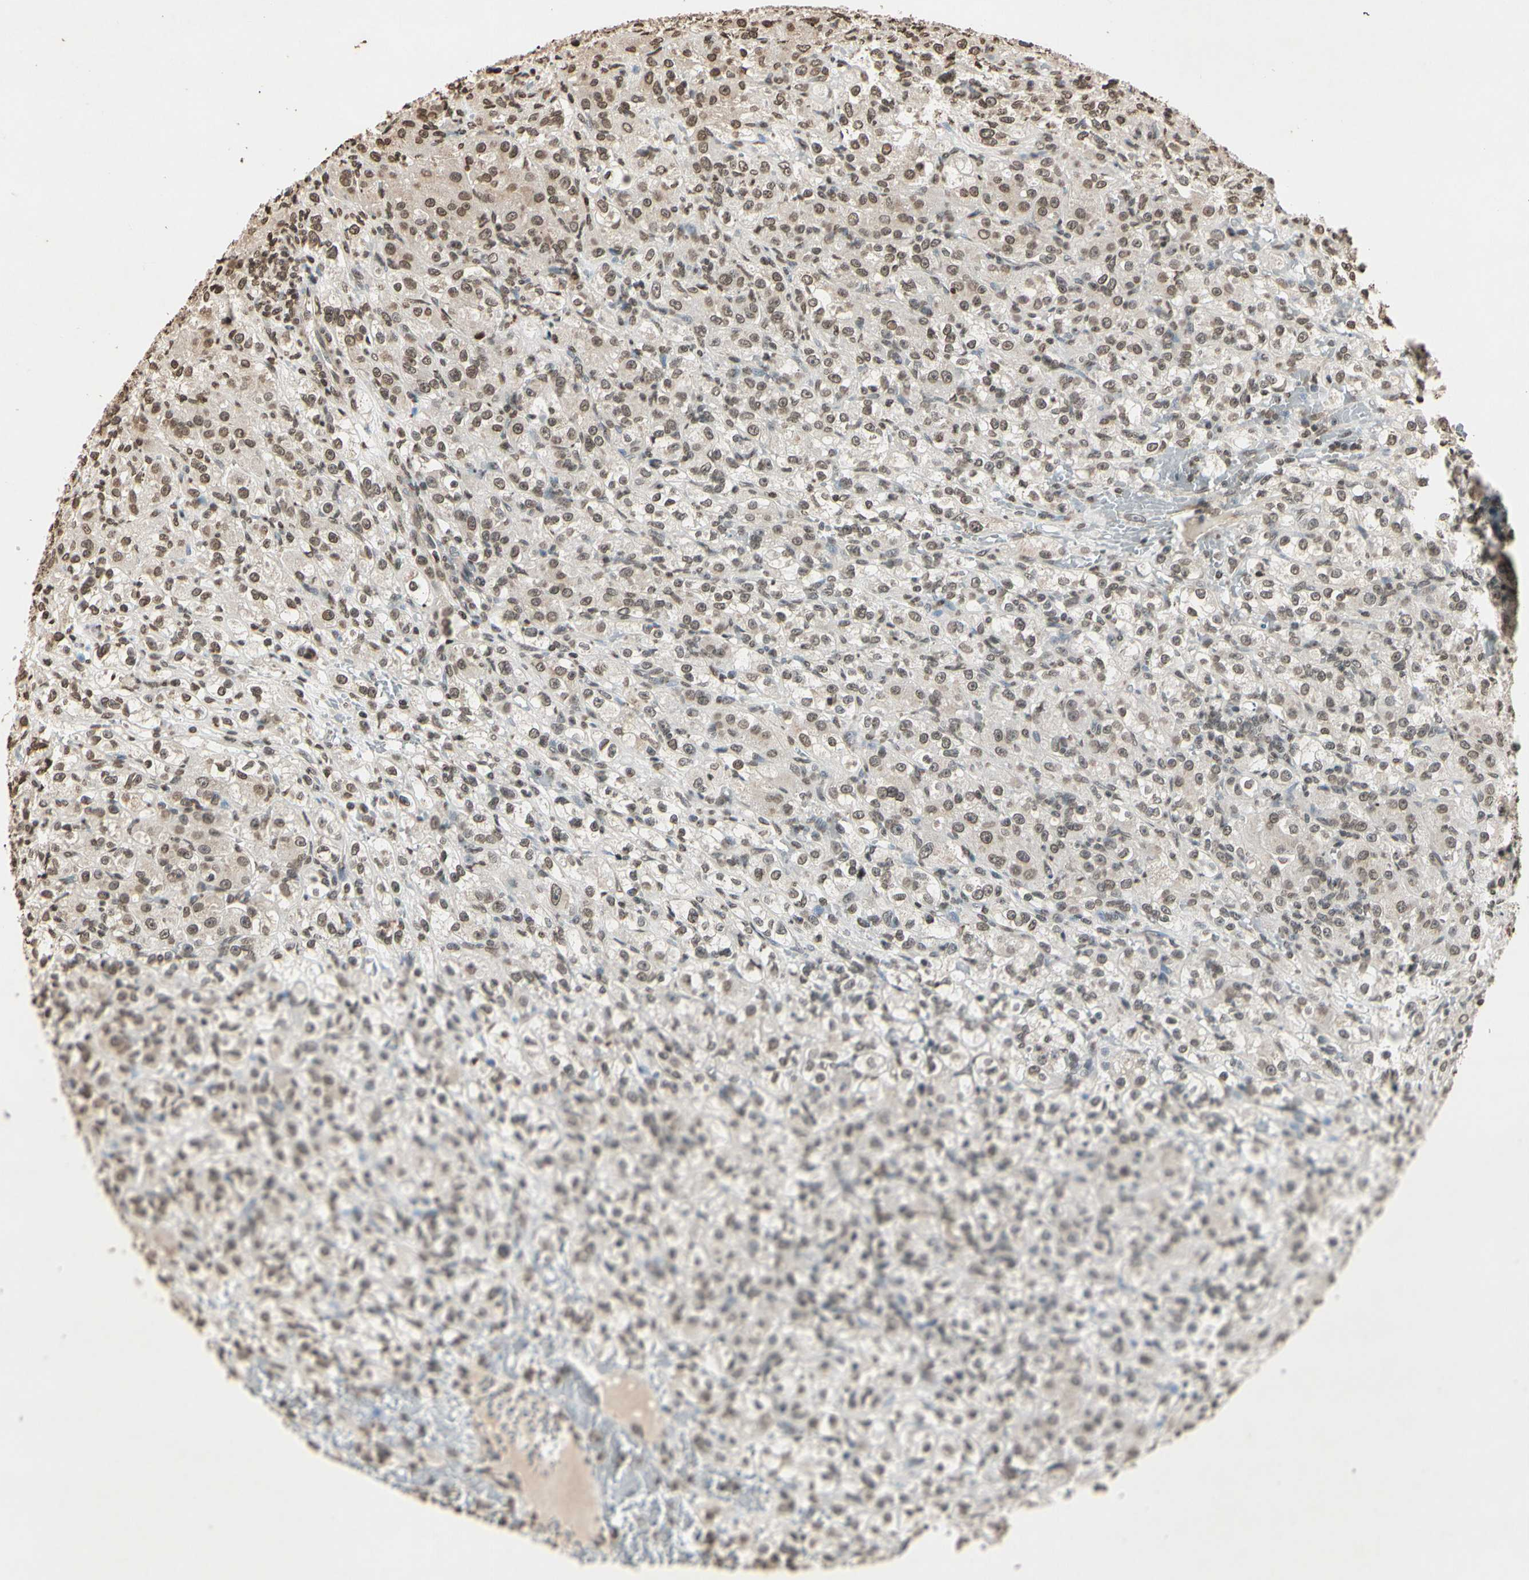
{"staining": {"intensity": "weak", "quantity": "25%-75%", "location": "cytoplasmic/membranous,nuclear"}, "tissue": "renal cancer", "cell_type": "Tumor cells", "image_type": "cancer", "snomed": [{"axis": "morphology", "description": "Normal tissue, NOS"}, {"axis": "morphology", "description": "Adenocarcinoma, NOS"}, {"axis": "topography", "description": "Kidney"}], "caption": "An image showing weak cytoplasmic/membranous and nuclear expression in approximately 25%-75% of tumor cells in adenocarcinoma (renal), as visualized by brown immunohistochemical staining.", "gene": "TOP1", "patient": {"sex": "male", "age": 61}}